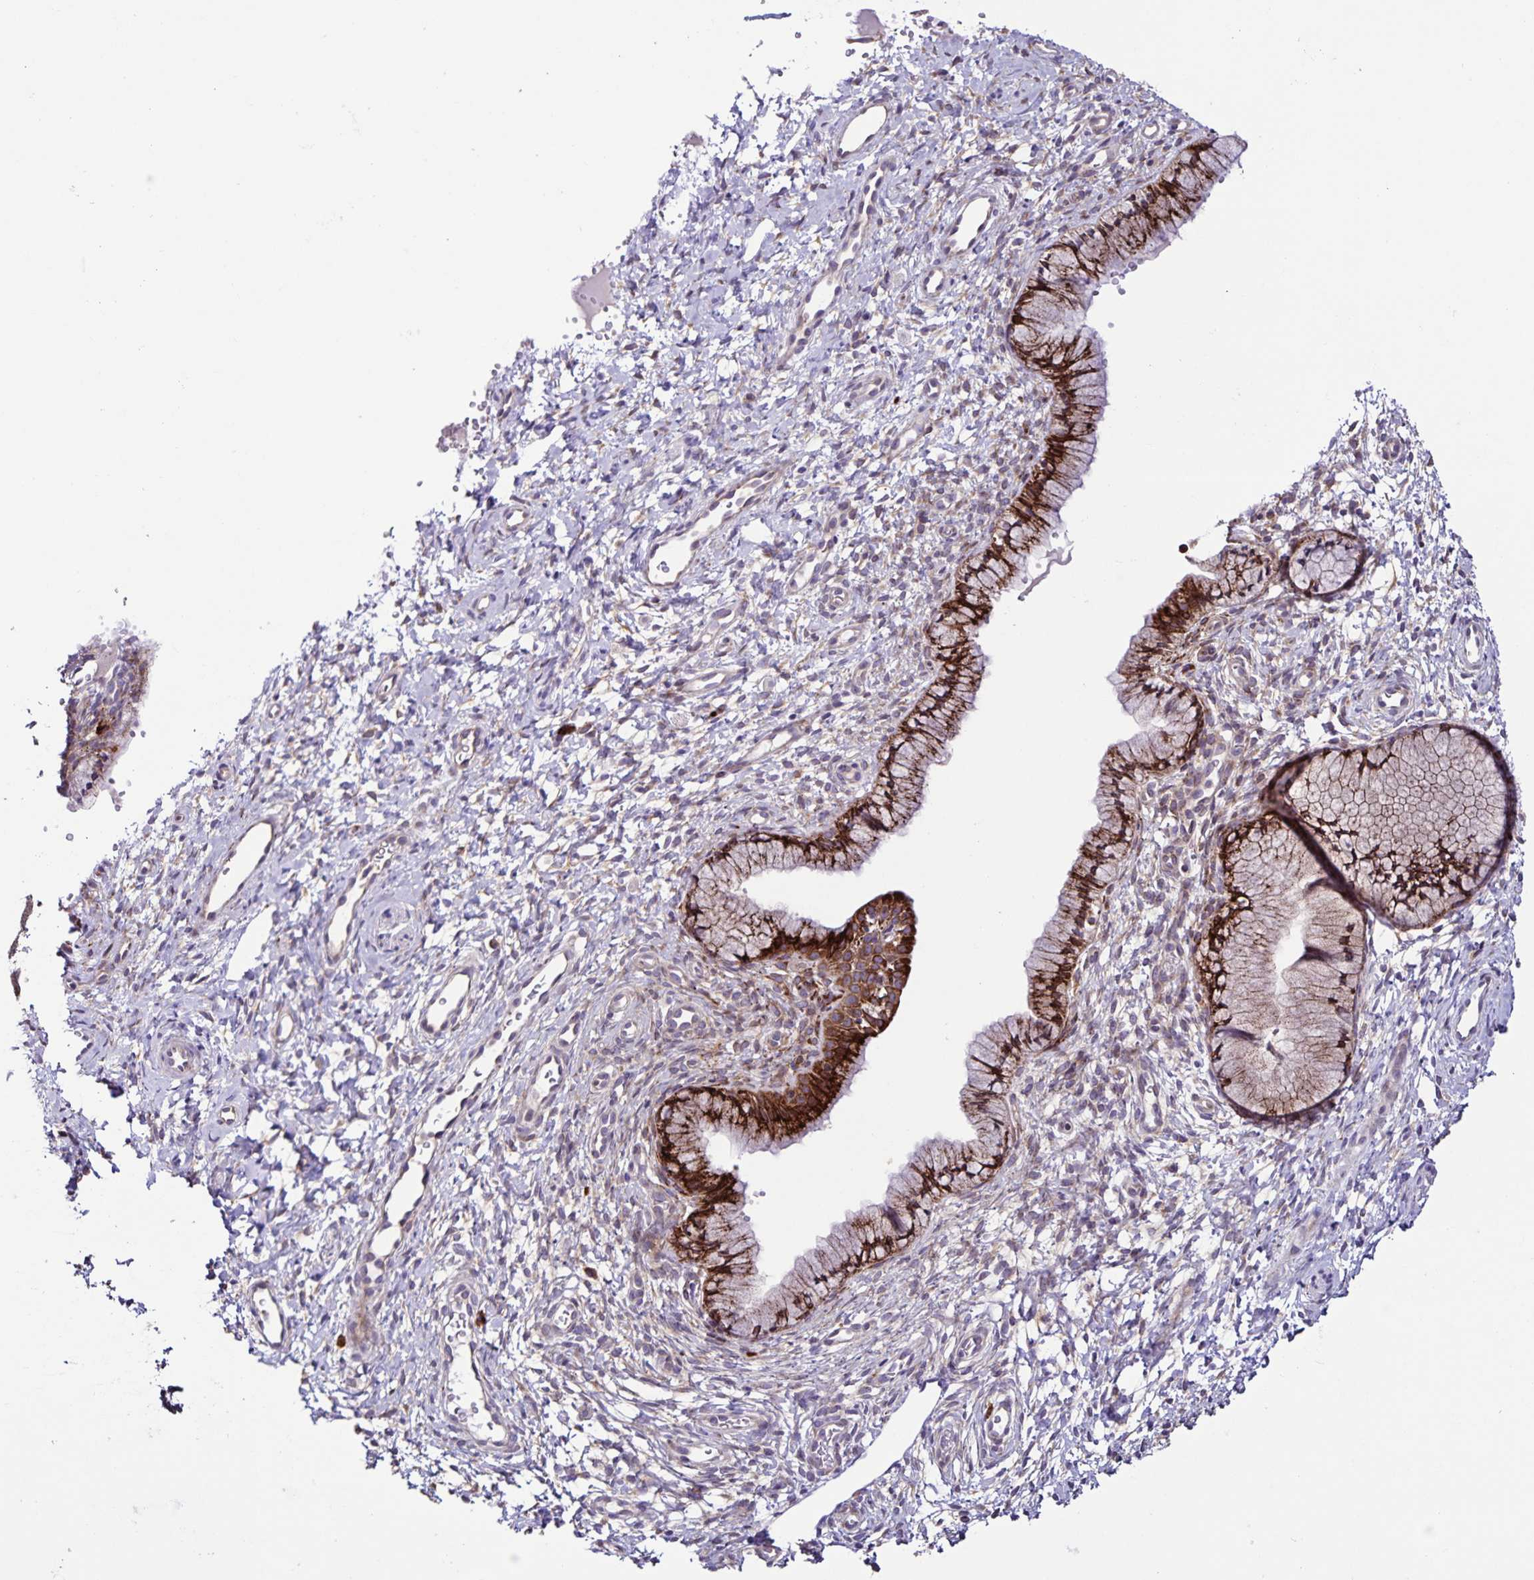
{"staining": {"intensity": "strong", "quantity": ">75%", "location": "cytoplasmic/membranous"}, "tissue": "cervix", "cell_type": "Glandular cells", "image_type": "normal", "snomed": [{"axis": "morphology", "description": "Normal tissue, NOS"}, {"axis": "topography", "description": "Cervix"}], "caption": "Protein staining exhibits strong cytoplasmic/membranous positivity in about >75% of glandular cells in normal cervix.", "gene": "OSBPL5", "patient": {"sex": "female", "age": 36}}